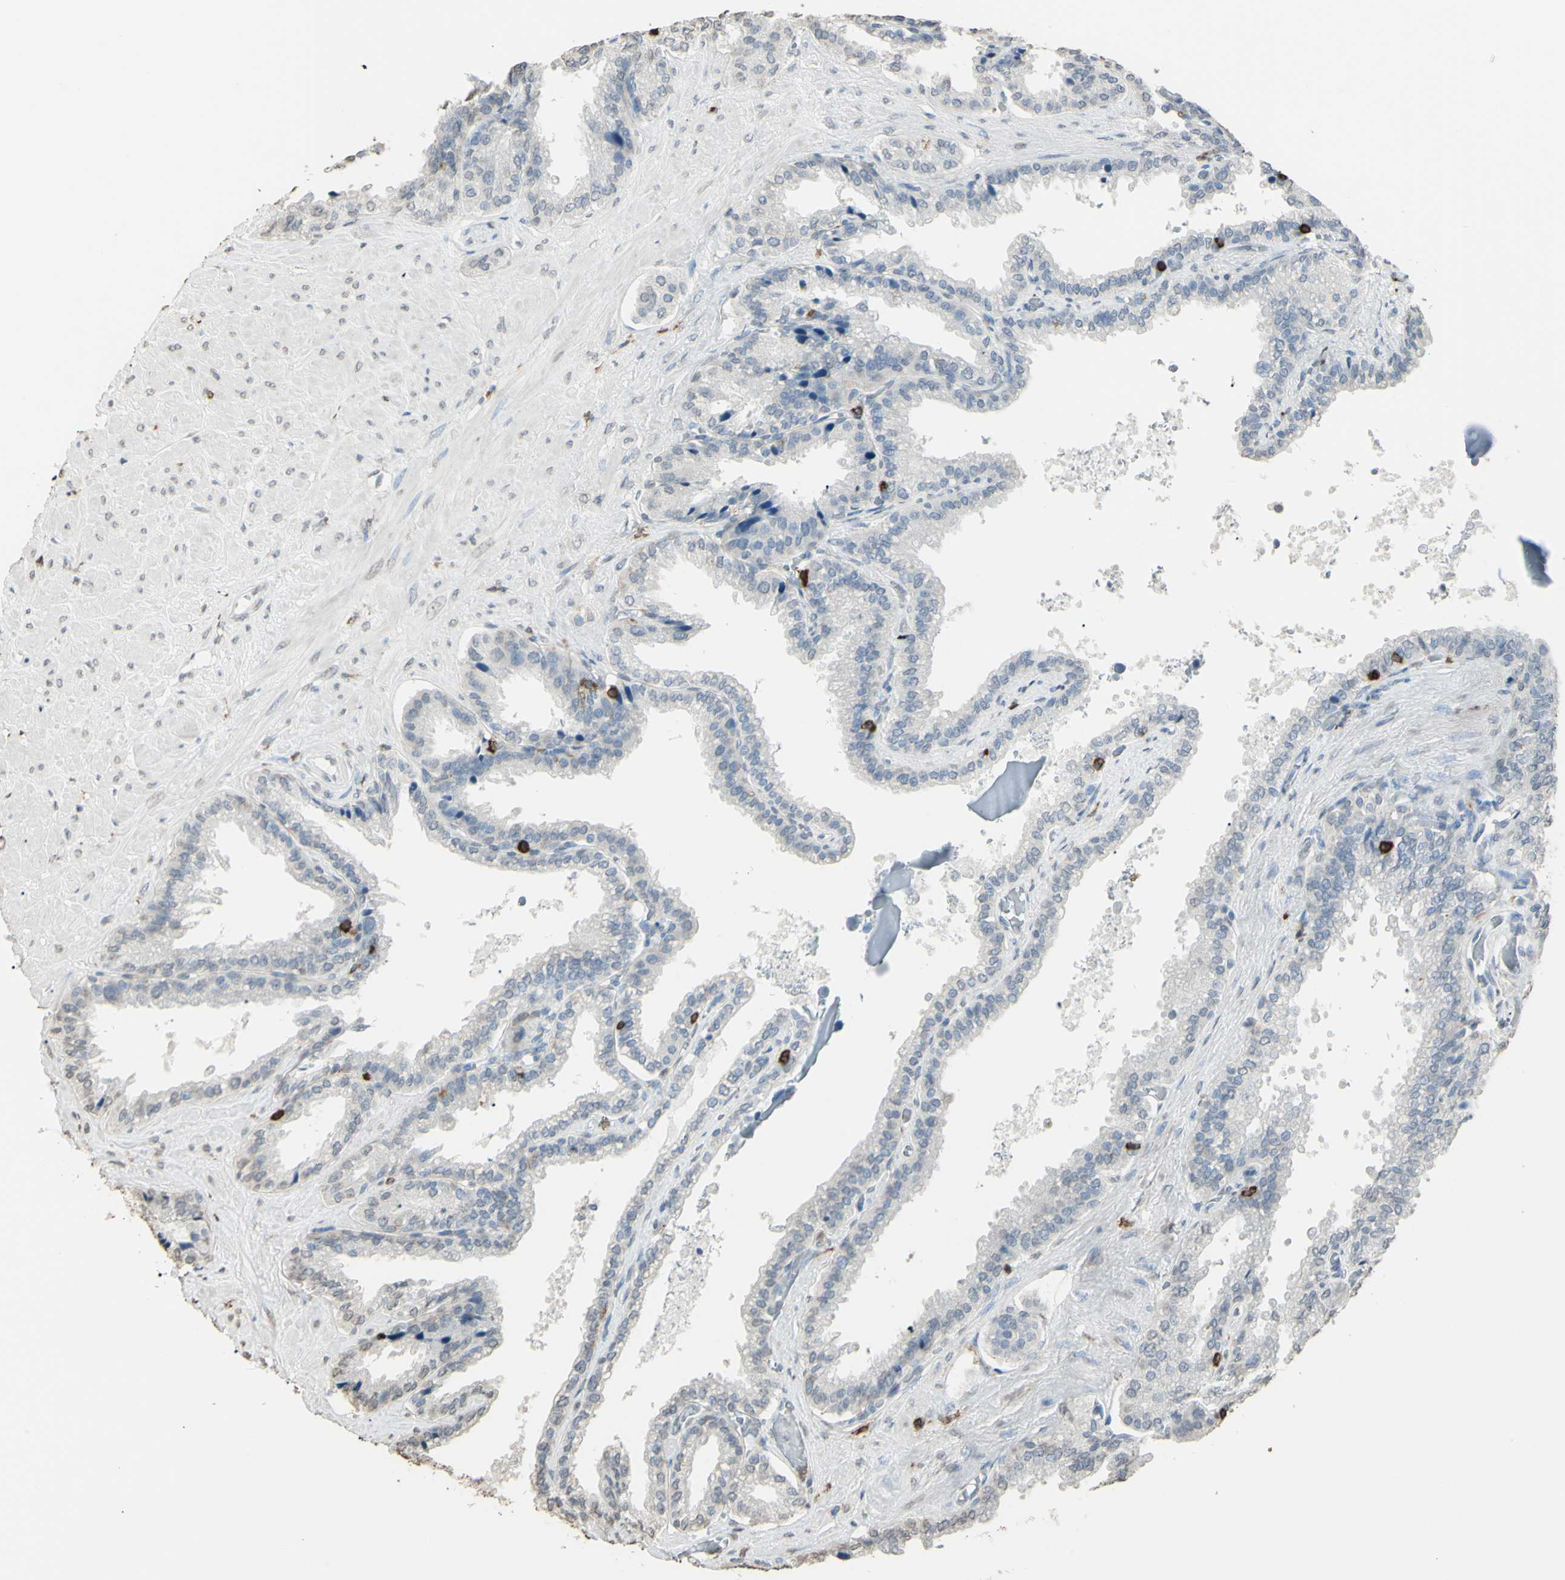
{"staining": {"intensity": "negative", "quantity": "none", "location": "none"}, "tissue": "seminal vesicle", "cell_type": "Glandular cells", "image_type": "normal", "snomed": [{"axis": "morphology", "description": "Normal tissue, NOS"}, {"axis": "topography", "description": "Seminal veicle"}], "caption": "IHC histopathology image of unremarkable human seminal vesicle stained for a protein (brown), which displays no staining in glandular cells.", "gene": "PSTPIP1", "patient": {"sex": "male", "age": 46}}